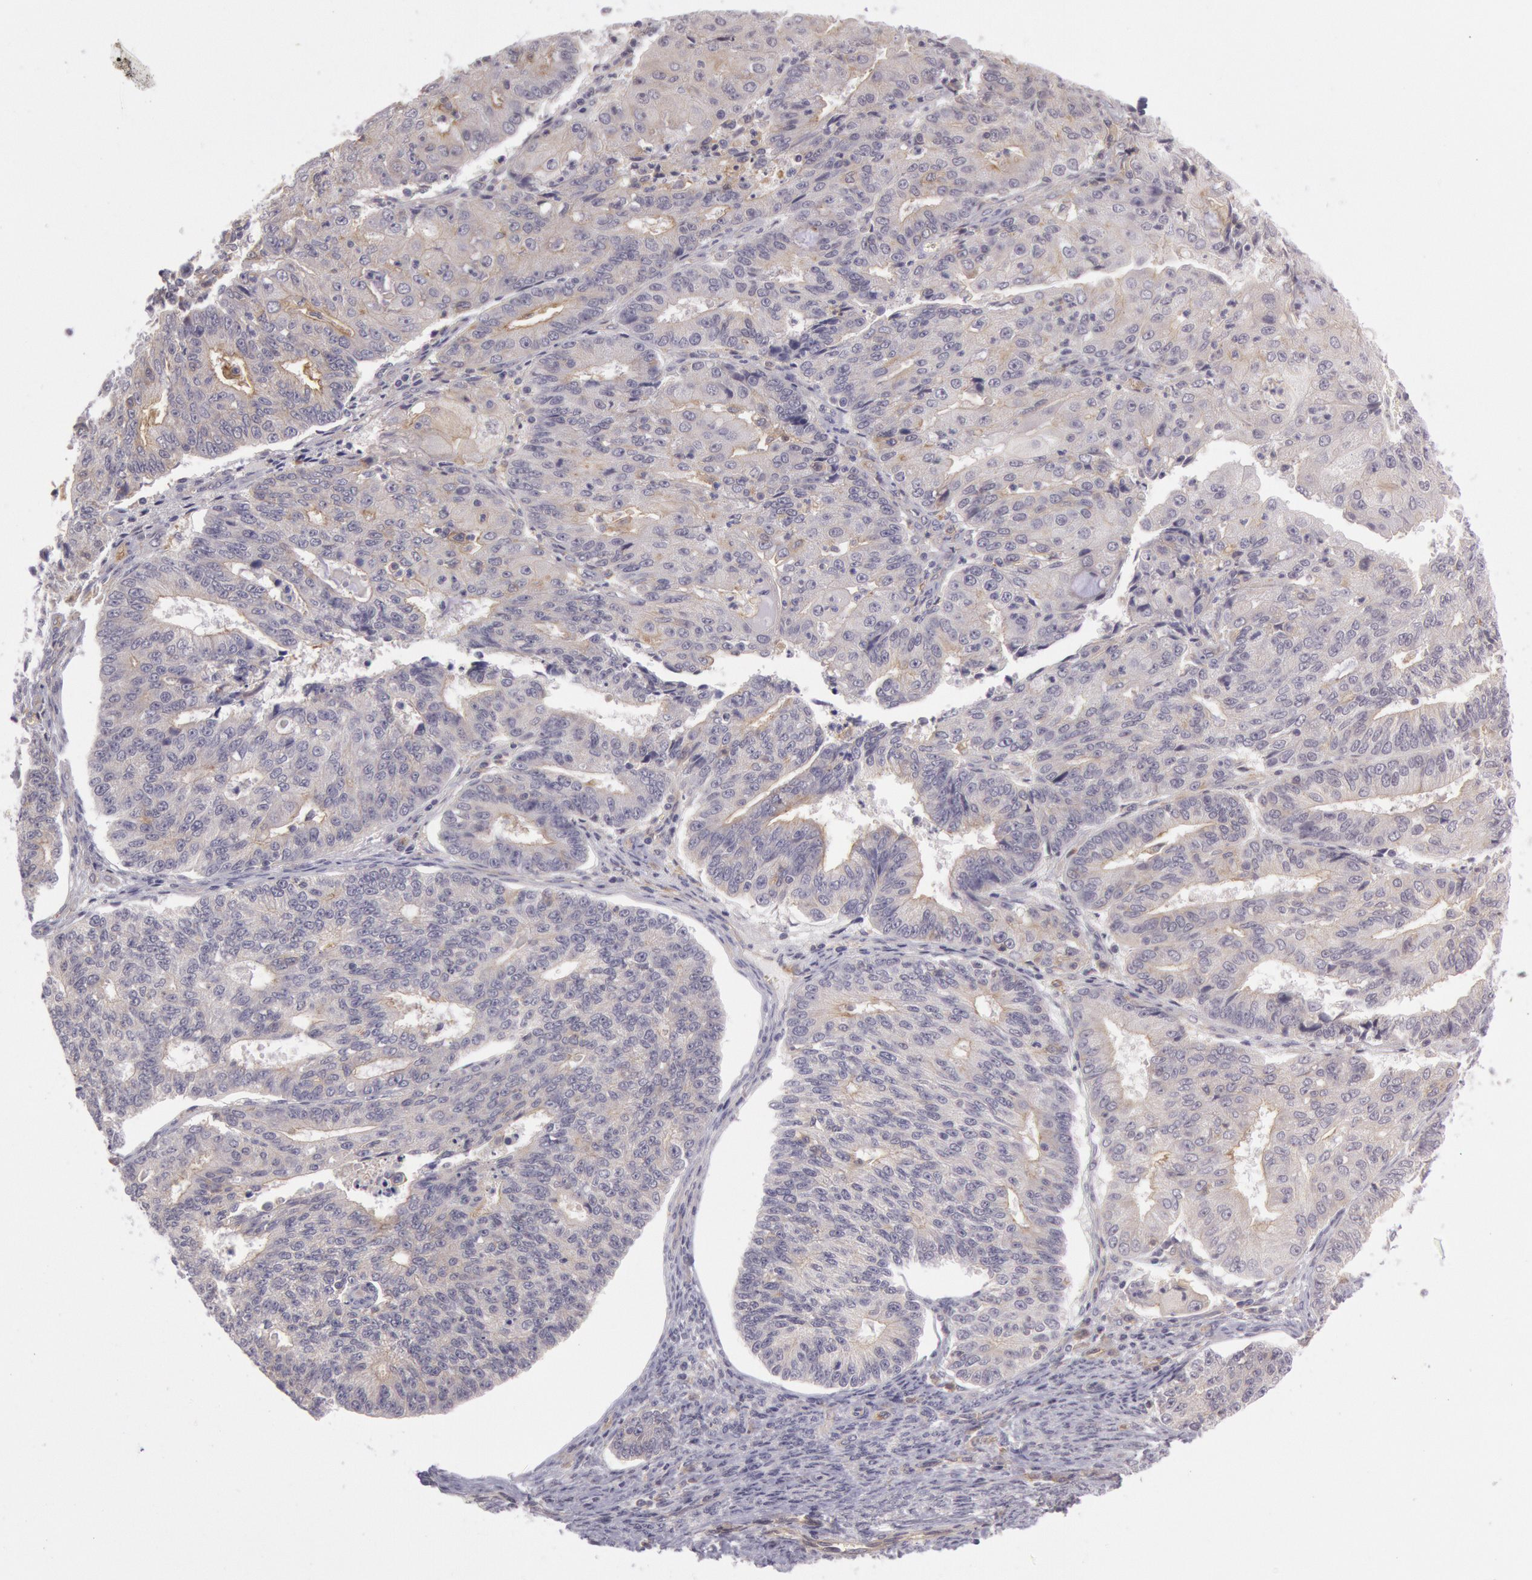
{"staining": {"intensity": "negative", "quantity": "none", "location": "none"}, "tissue": "endometrial cancer", "cell_type": "Tumor cells", "image_type": "cancer", "snomed": [{"axis": "morphology", "description": "Adenocarcinoma, NOS"}, {"axis": "topography", "description": "Endometrium"}], "caption": "The immunohistochemistry (IHC) image has no significant positivity in tumor cells of endometrial adenocarcinoma tissue.", "gene": "MYO5A", "patient": {"sex": "female", "age": 56}}